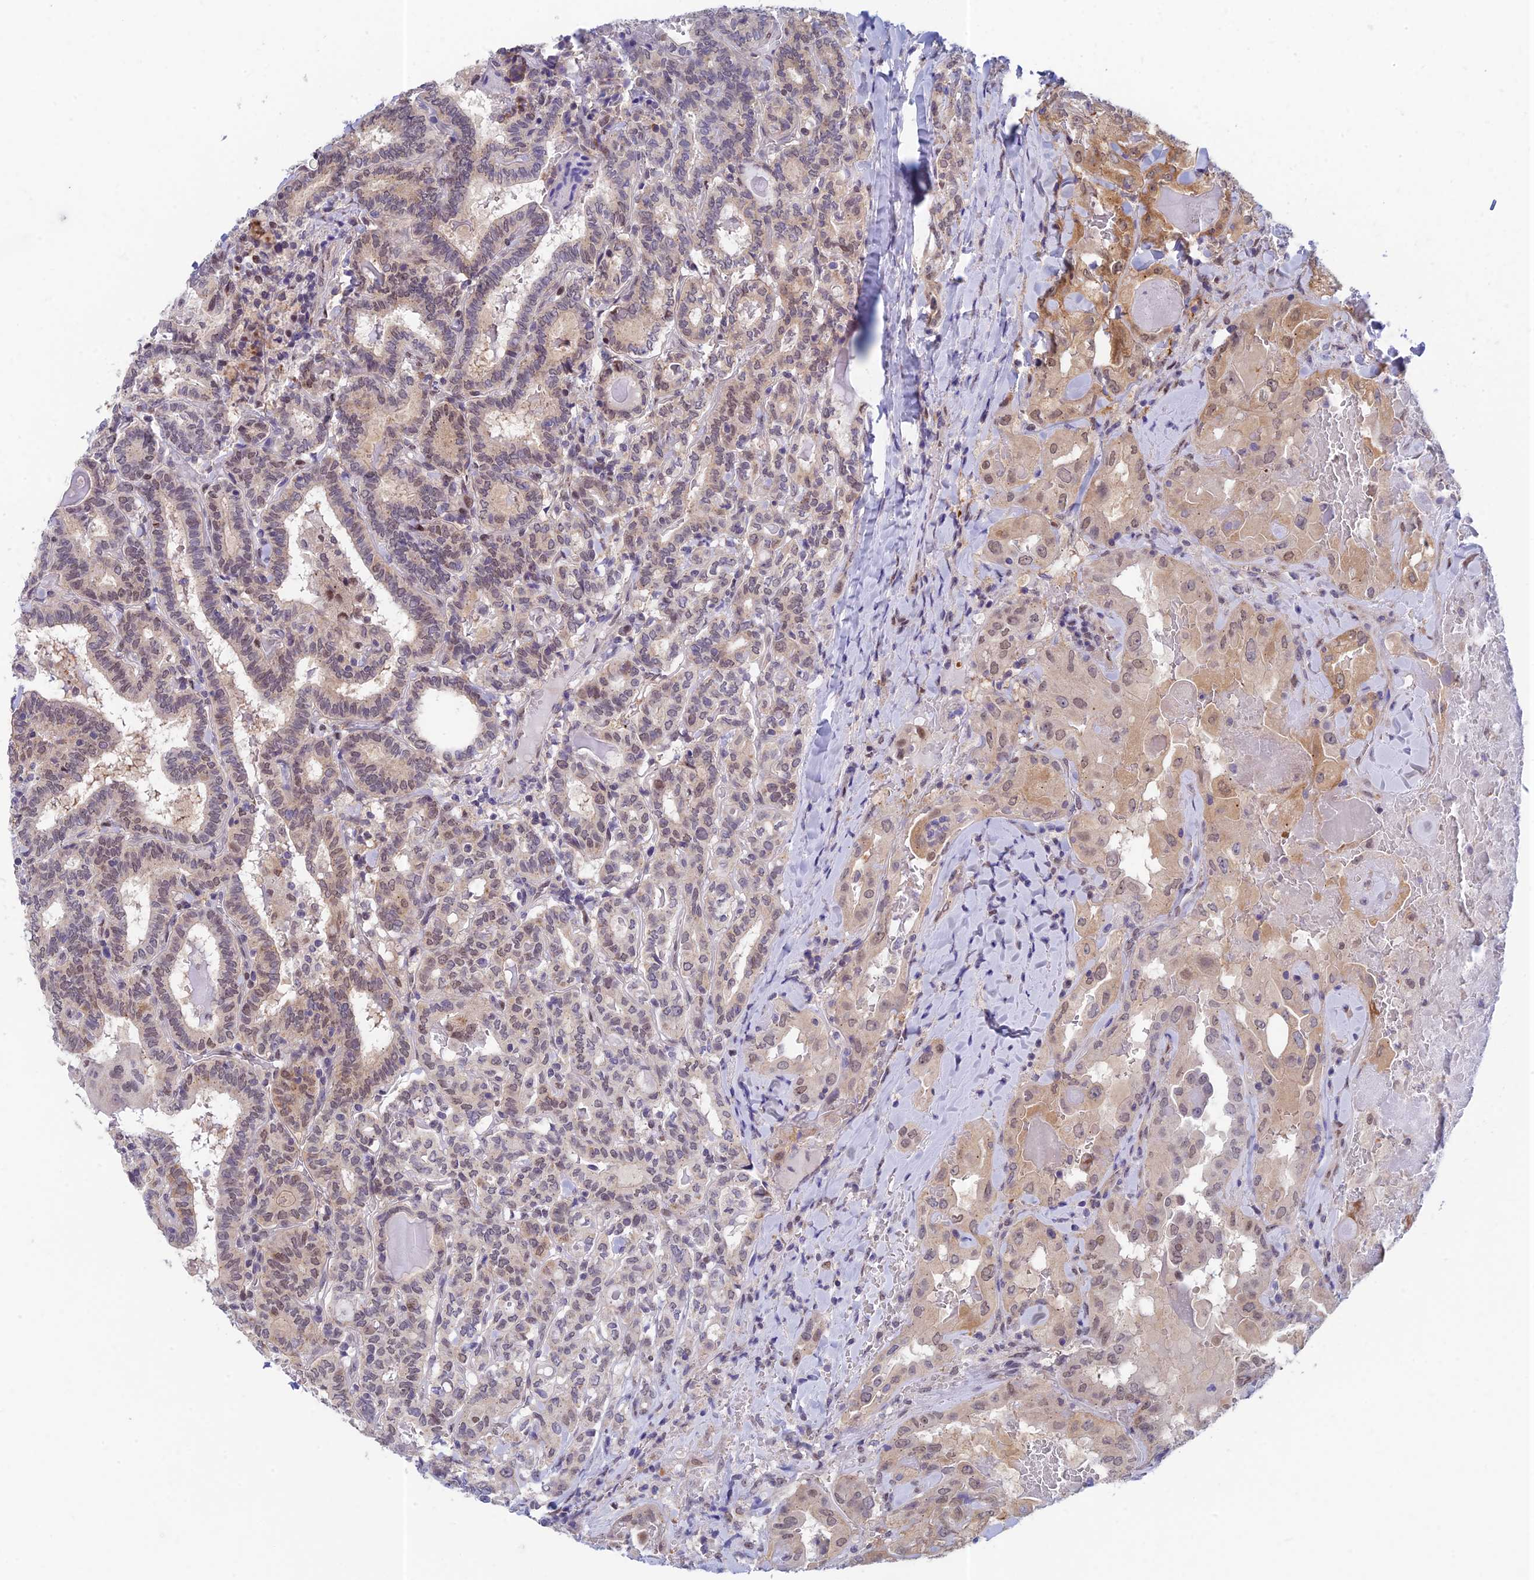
{"staining": {"intensity": "weak", "quantity": "25%-75%", "location": "cytoplasmic/membranous,nuclear"}, "tissue": "thyroid cancer", "cell_type": "Tumor cells", "image_type": "cancer", "snomed": [{"axis": "morphology", "description": "Papillary adenocarcinoma, NOS"}, {"axis": "topography", "description": "Thyroid gland"}], "caption": "Protein expression analysis of human thyroid cancer reveals weak cytoplasmic/membranous and nuclear positivity in approximately 25%-75% of tumor cells.", "gene": "MRPL17", "patient": {"sex": "female", "age": 72}}